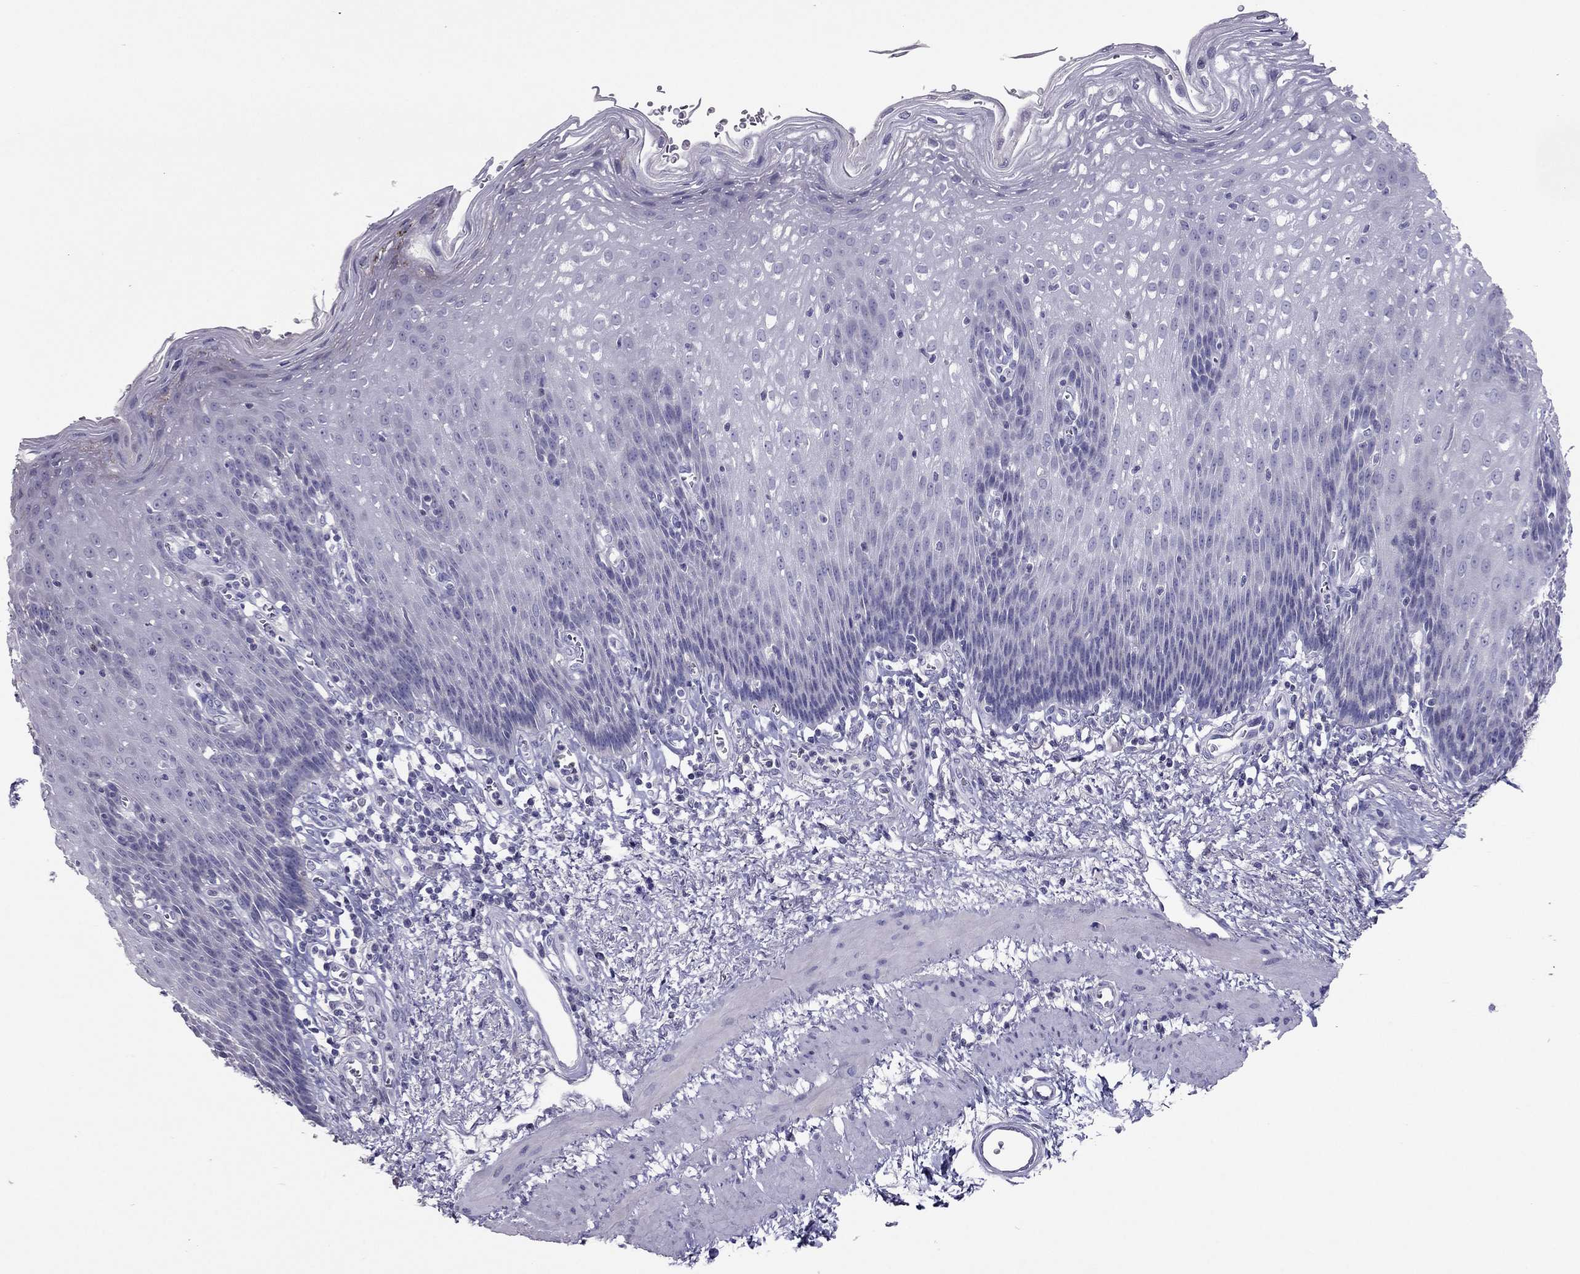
{"staining": {"intensity": "negative", "quantity": "none", "location": "none"}, "tissue": "esophagus", "cell_type": "Squamous epithelial cells", "image_type": "normal", "snomed": [{"axis": "morphology", "description": "Normal tissue, NOS"}, {"axis": "topography", "description": "Esophagus"}], "caption": "This is an immunohistochemistry image of benign human esophagus. There is no staining in squamous epithelial cells.", "gene": "RGS8", "patient": {"sex": "male", "age": 57}}